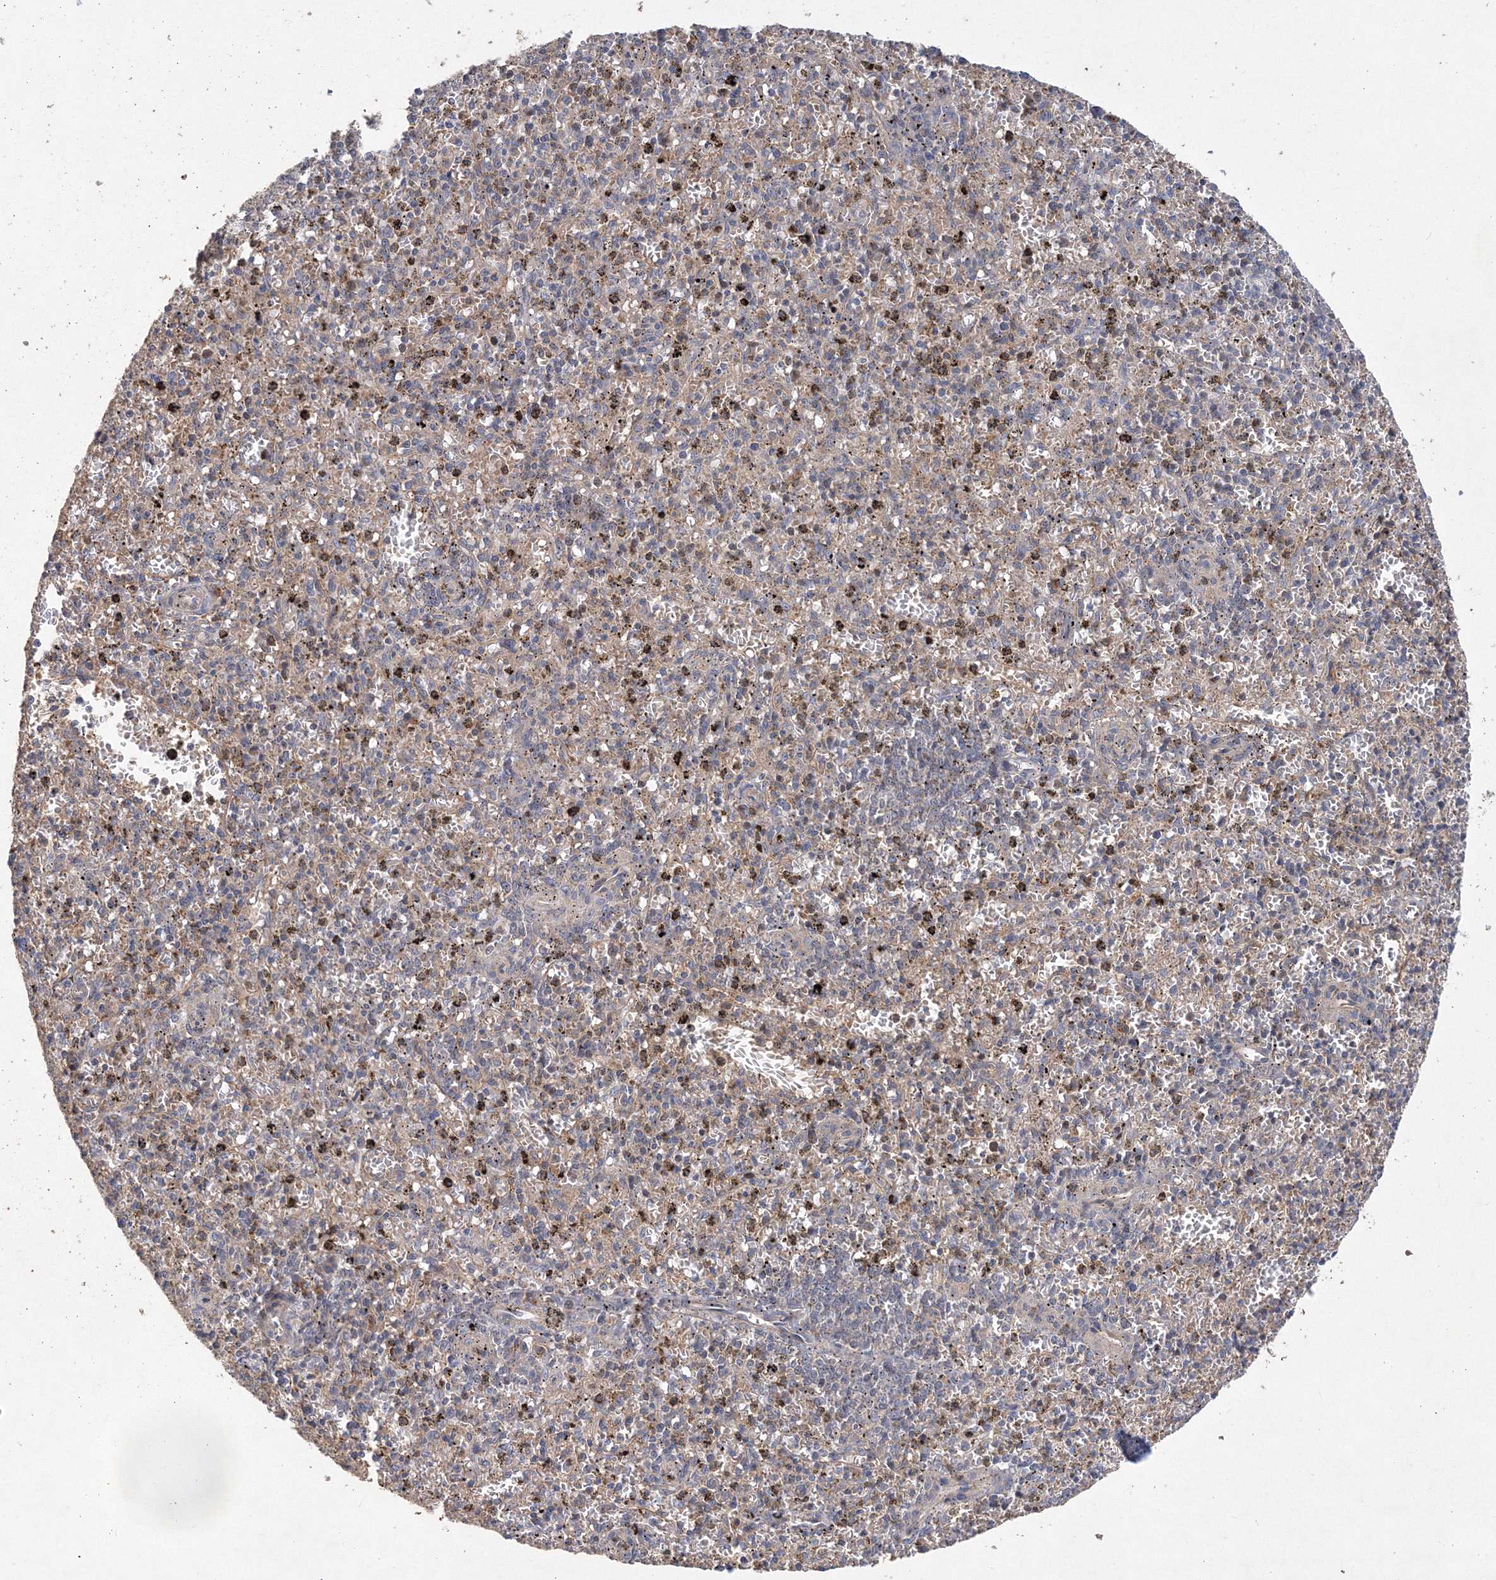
{"staining": {"intensity": "negative", "quantity": "none", "location": "none"}, "tissue": "spleen", "cell_type": "Cells in red pulp", "image_type": "normal", "snomed": [{"axis": "morphology", "description": "Normal tissue, NOS"}, {"axis": "topography", "description": "Spleen"}], "caption": "Protein analysis of benign spleen displays no significant positivity in cells in red pulp.", "gene": "GRINA", "patient": {"sex": "male", "age": 72}}